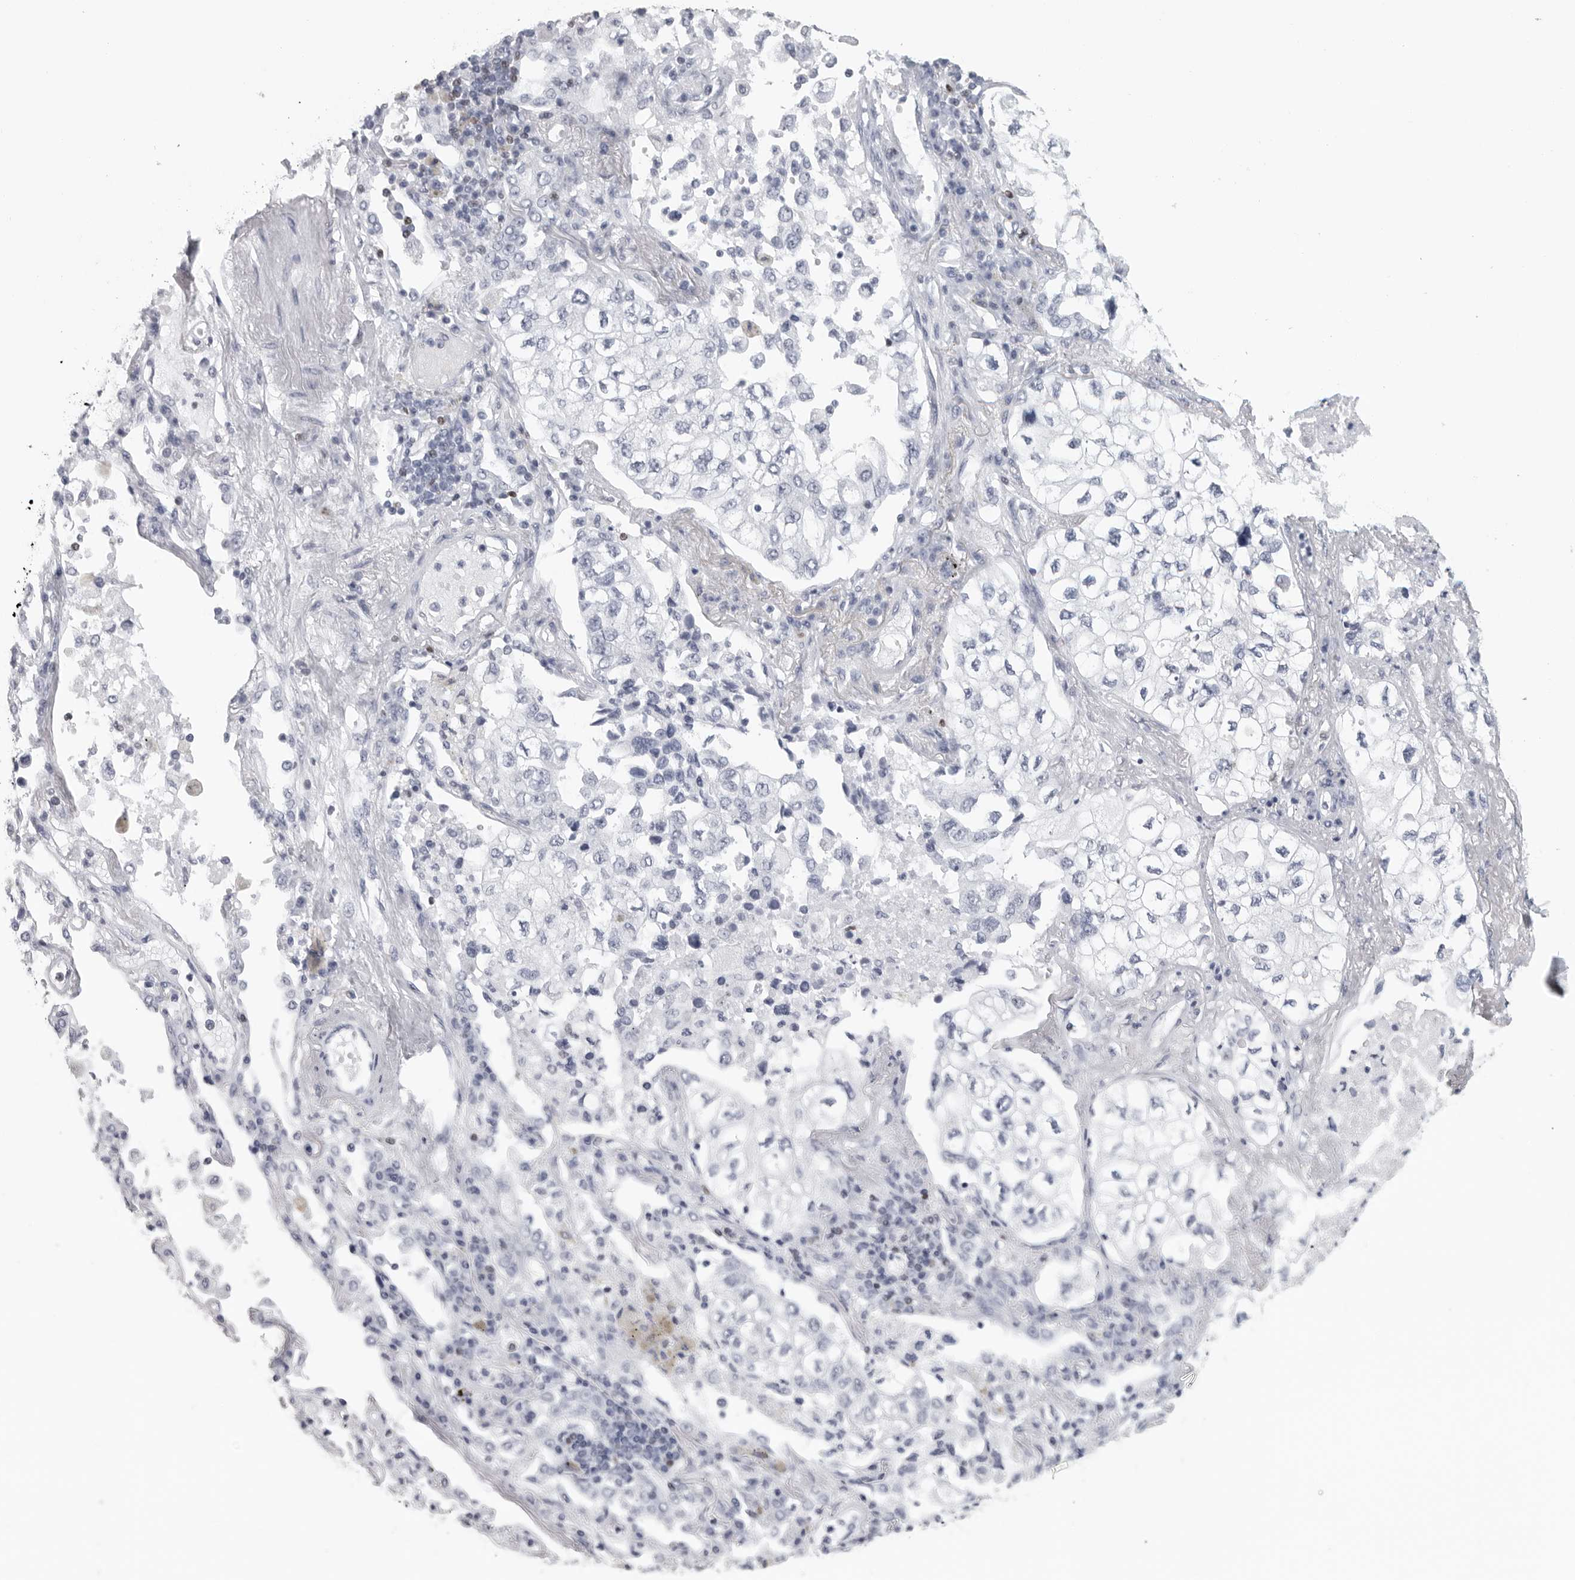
{"staining": {"intensity": "negative", "quantity": "none", "location": "none"}, "tissue": "lung cancer", "cell_type": "Tumor cells", "image_type": "cancer", "snomed": [{"axis": "morphology", "description": "Adenocarcinoma, NOS"}, {"axis": "topography", "description": "Lung"}], "caption": "DAB immunohistochemical staining of human lung adenocarcinoma exhibits no significant expression in tumor cells. (DAB (3,3'-diaminobenzidine) immunohistochemistry (IHC), high magnification).", "gene": "SATB2", "patient": {"sex": "male", "age": 63}}